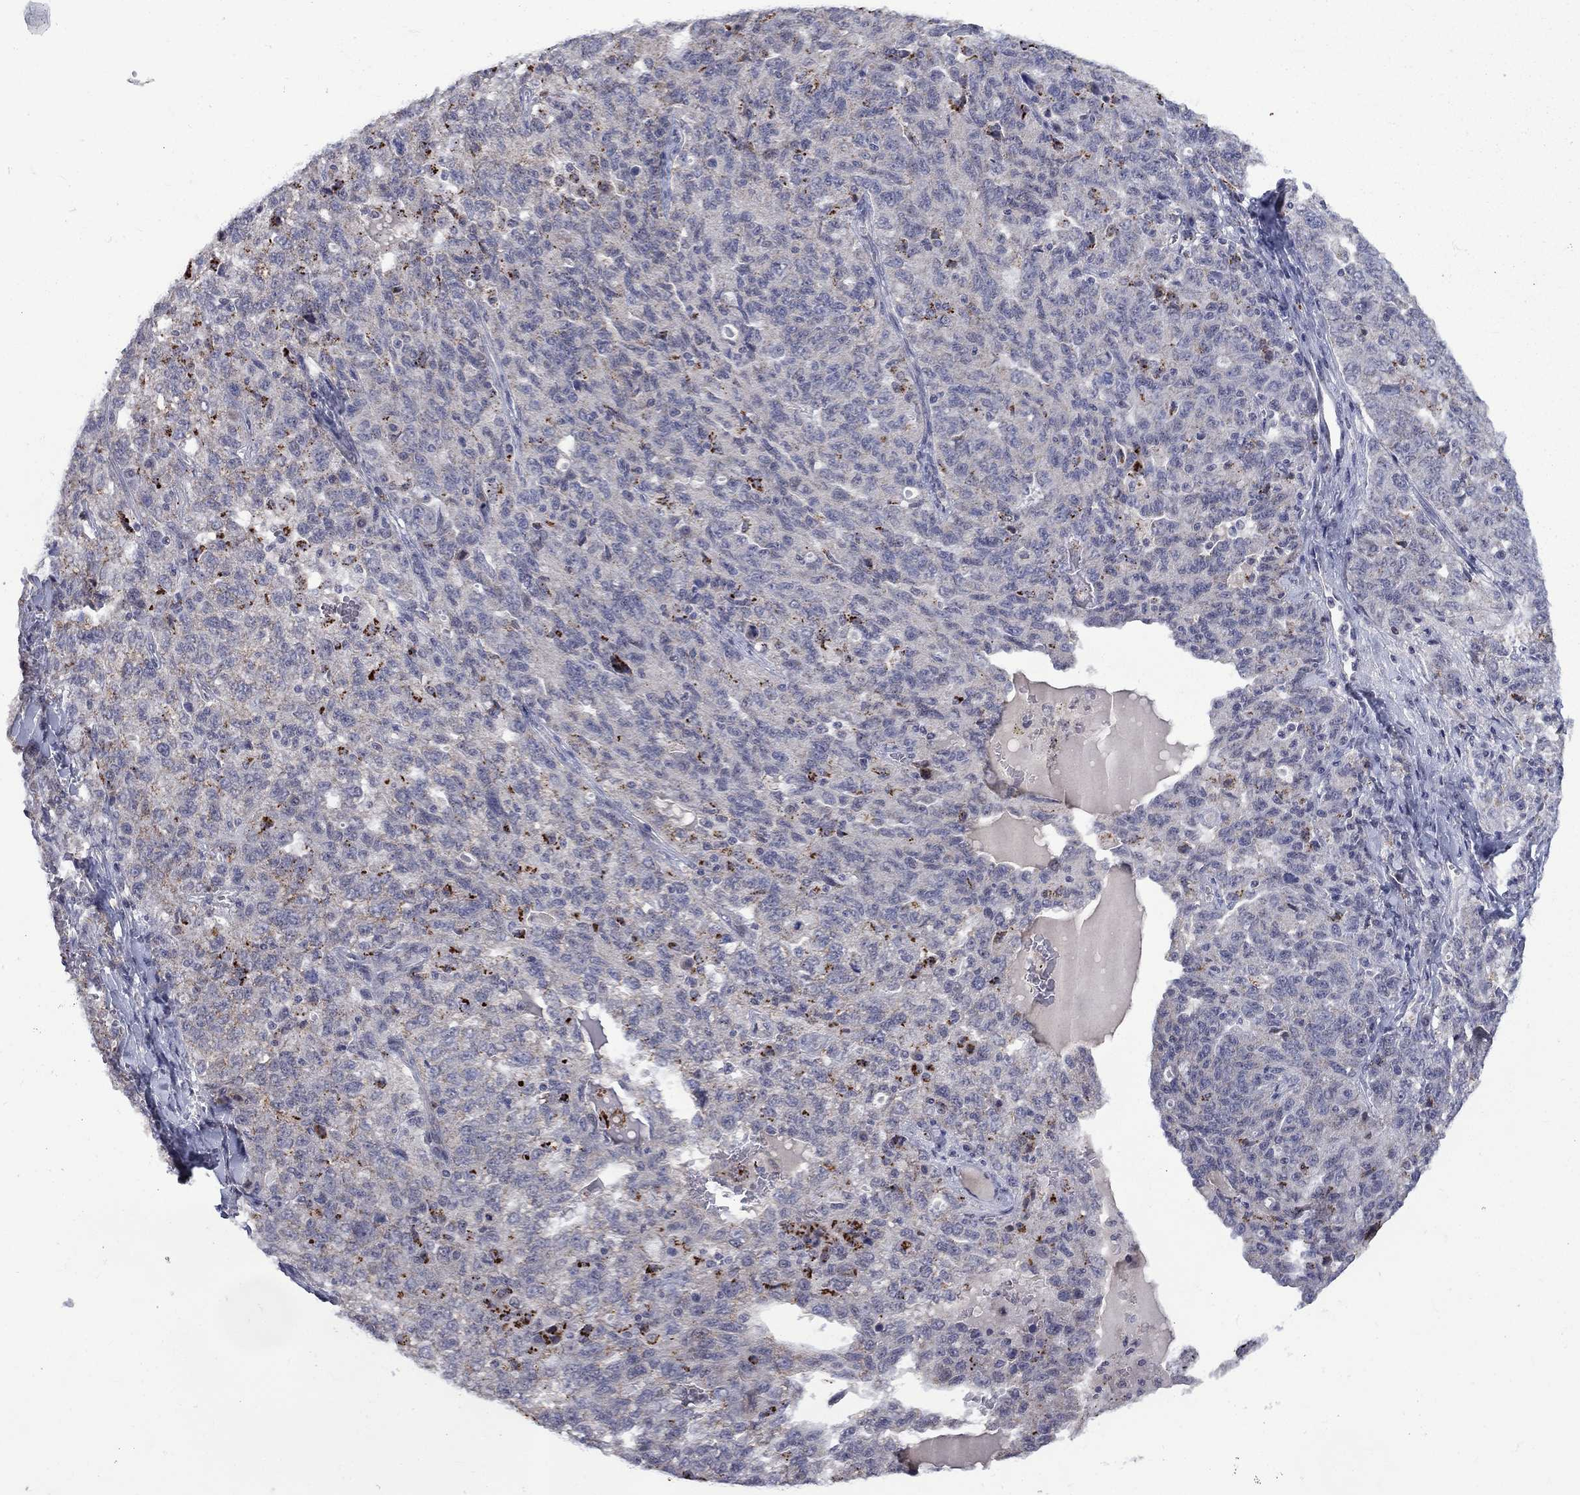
{"staining": {"intensity": "moderate", "quantity": "<25%", "location": "cytoplasmic/membranous"}, "tissue": "ovarian cancer", "cell_type": "Tumor cells", "image_type": "cancer", "snomed": [{"axis": "morphology", "description": "Cystadenocarcinoma, serous, NOS"}, {"axis": "topography", "description": "Ovary"}], "caption": "The photomicrograph reveals immunohistochemical staining of ovarian serous cystadenocarcinoma. There is moderate cytoplasmic/membranous staining is identified in approximately <25% of tumor cells.", "gene": "KCNJ16", "patient": {"sex": "female", "age": 71}}